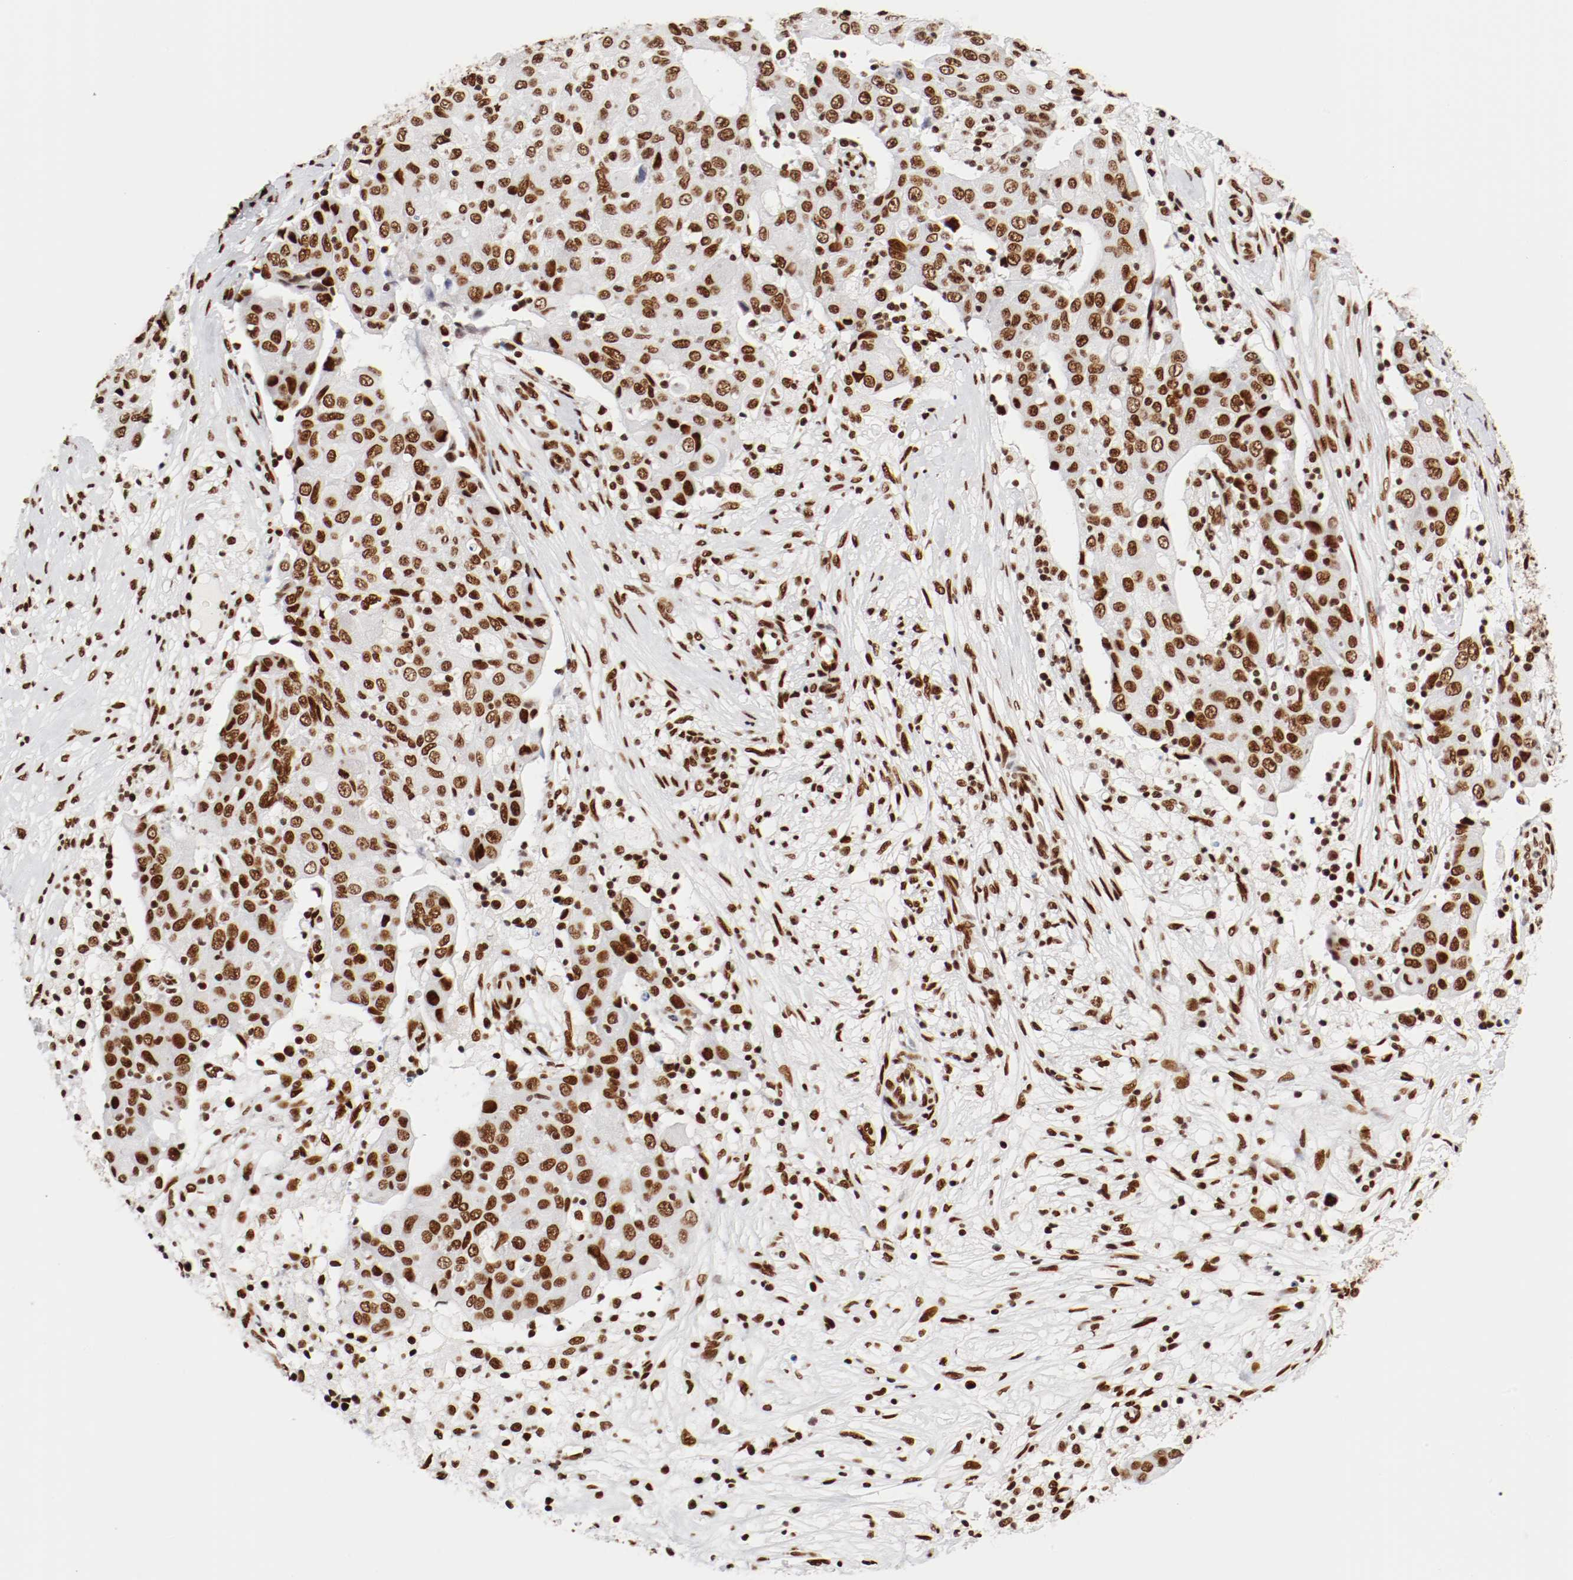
{"staining": {"intensity": "moderate", "quantity": ">75%", "location": "nuclear"}, "tissue": "ovarian cancer", "cell_type": "Tumor cells", "image_type": "cancer", "snomed": [{"axis": "morphology", "description": "Carcinoma, endometroid"}, {"axis": "topography", "description": "Ovary"}], "caption": "Ovarian endometroid carcinoma stained for a protein demonstrates moderate nuclear positivity in tumor cells.", "gene": "CTBP1", "patient": {"sex": "female", "age": 42}}